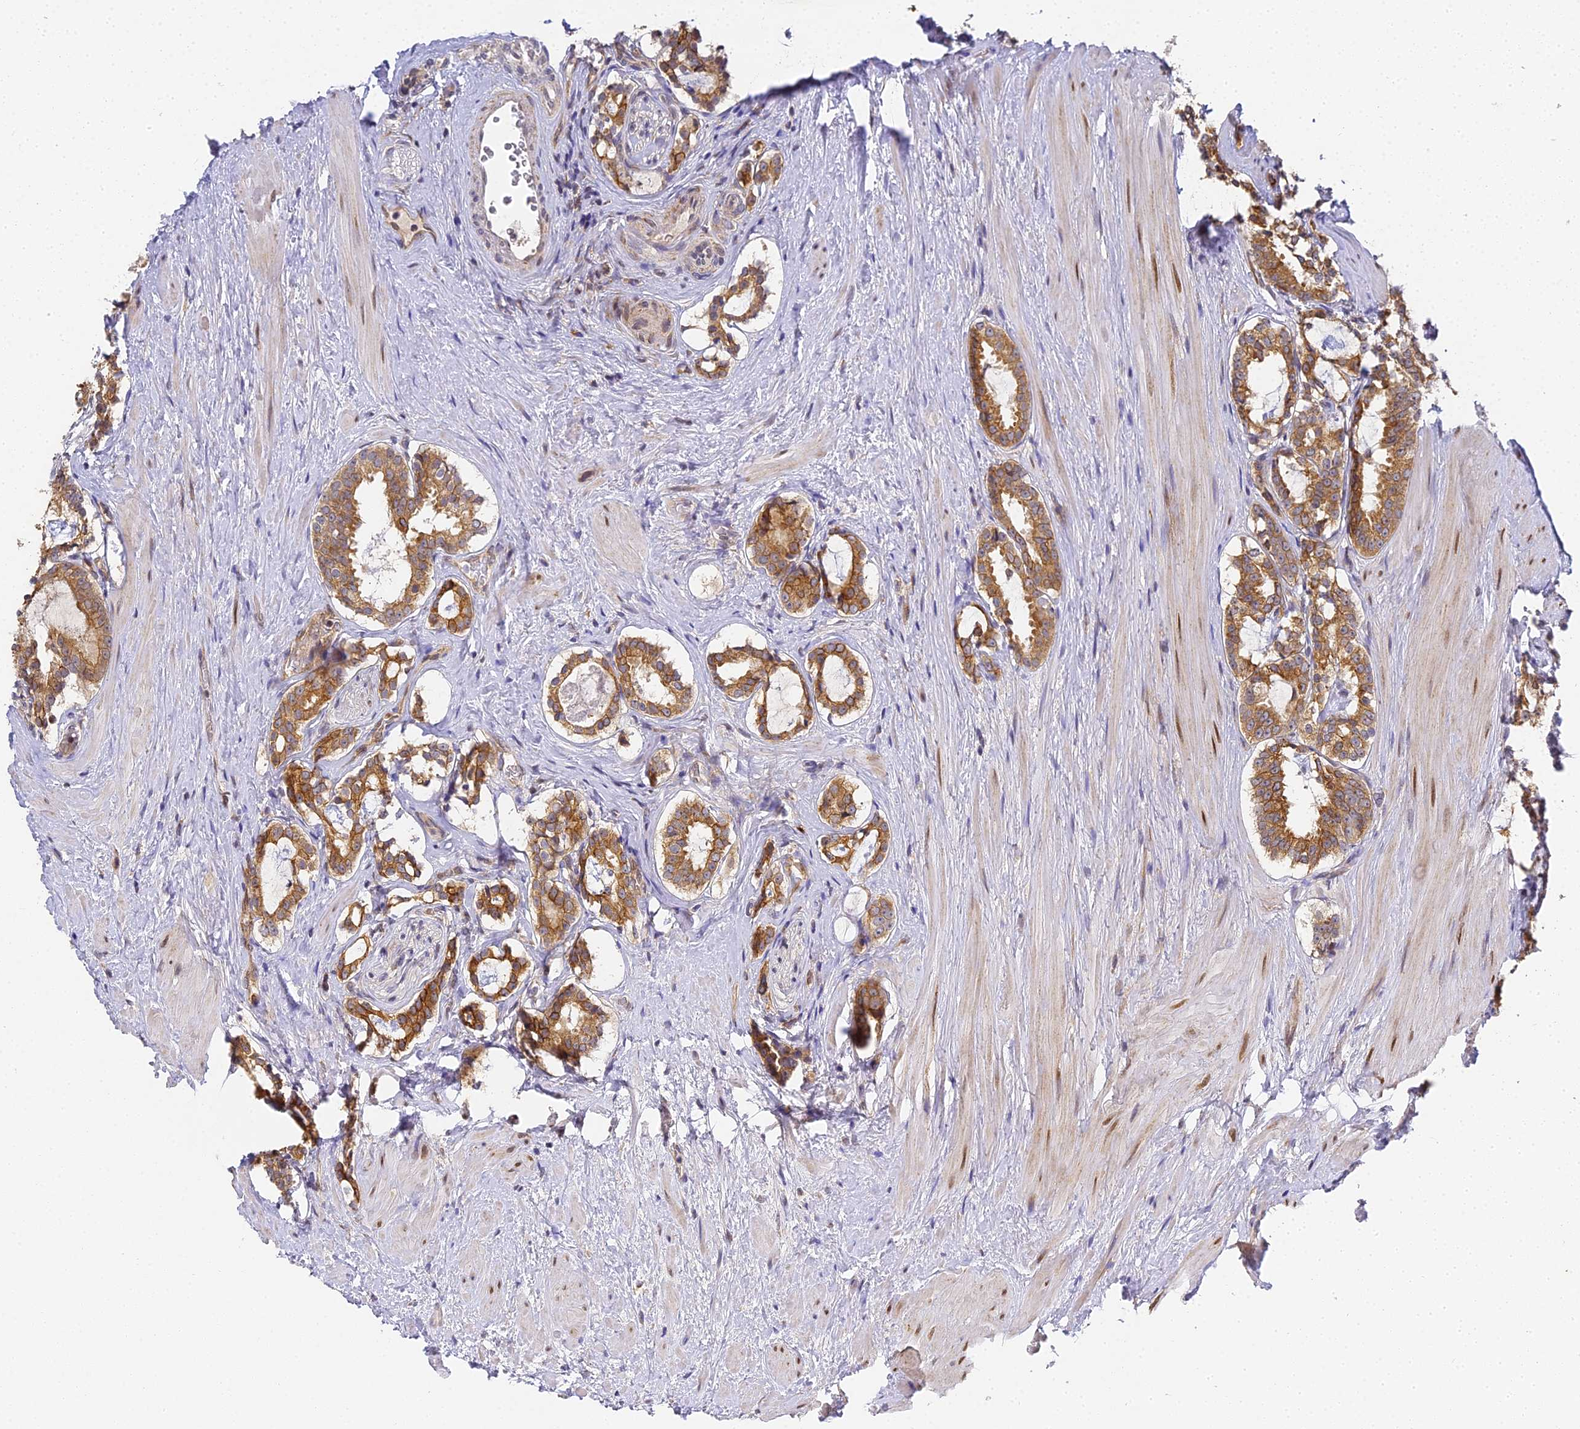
{"staining": {"intensity": "moderate", "quantity": ">75%", "location": "cytoplasmic/membranous"}, "tissue": "prostate cancer", "cell_type": "Tumor cells", "image_type": "cancer", "snomed": [{"axis": "morphology", "description": "Adenocarcinoma, High grade"}, {"axis": "topography", "description": "Prostate"}], "caption": "Immunohistochemical staining of prostate high-grade adenocarcinoma exhibits moderate cytoplasmic/membranous protein staining in approximately >75% of tumor cells.", "gene": "DNAAF10", "patient": {"sex": "male", "age": 58}}